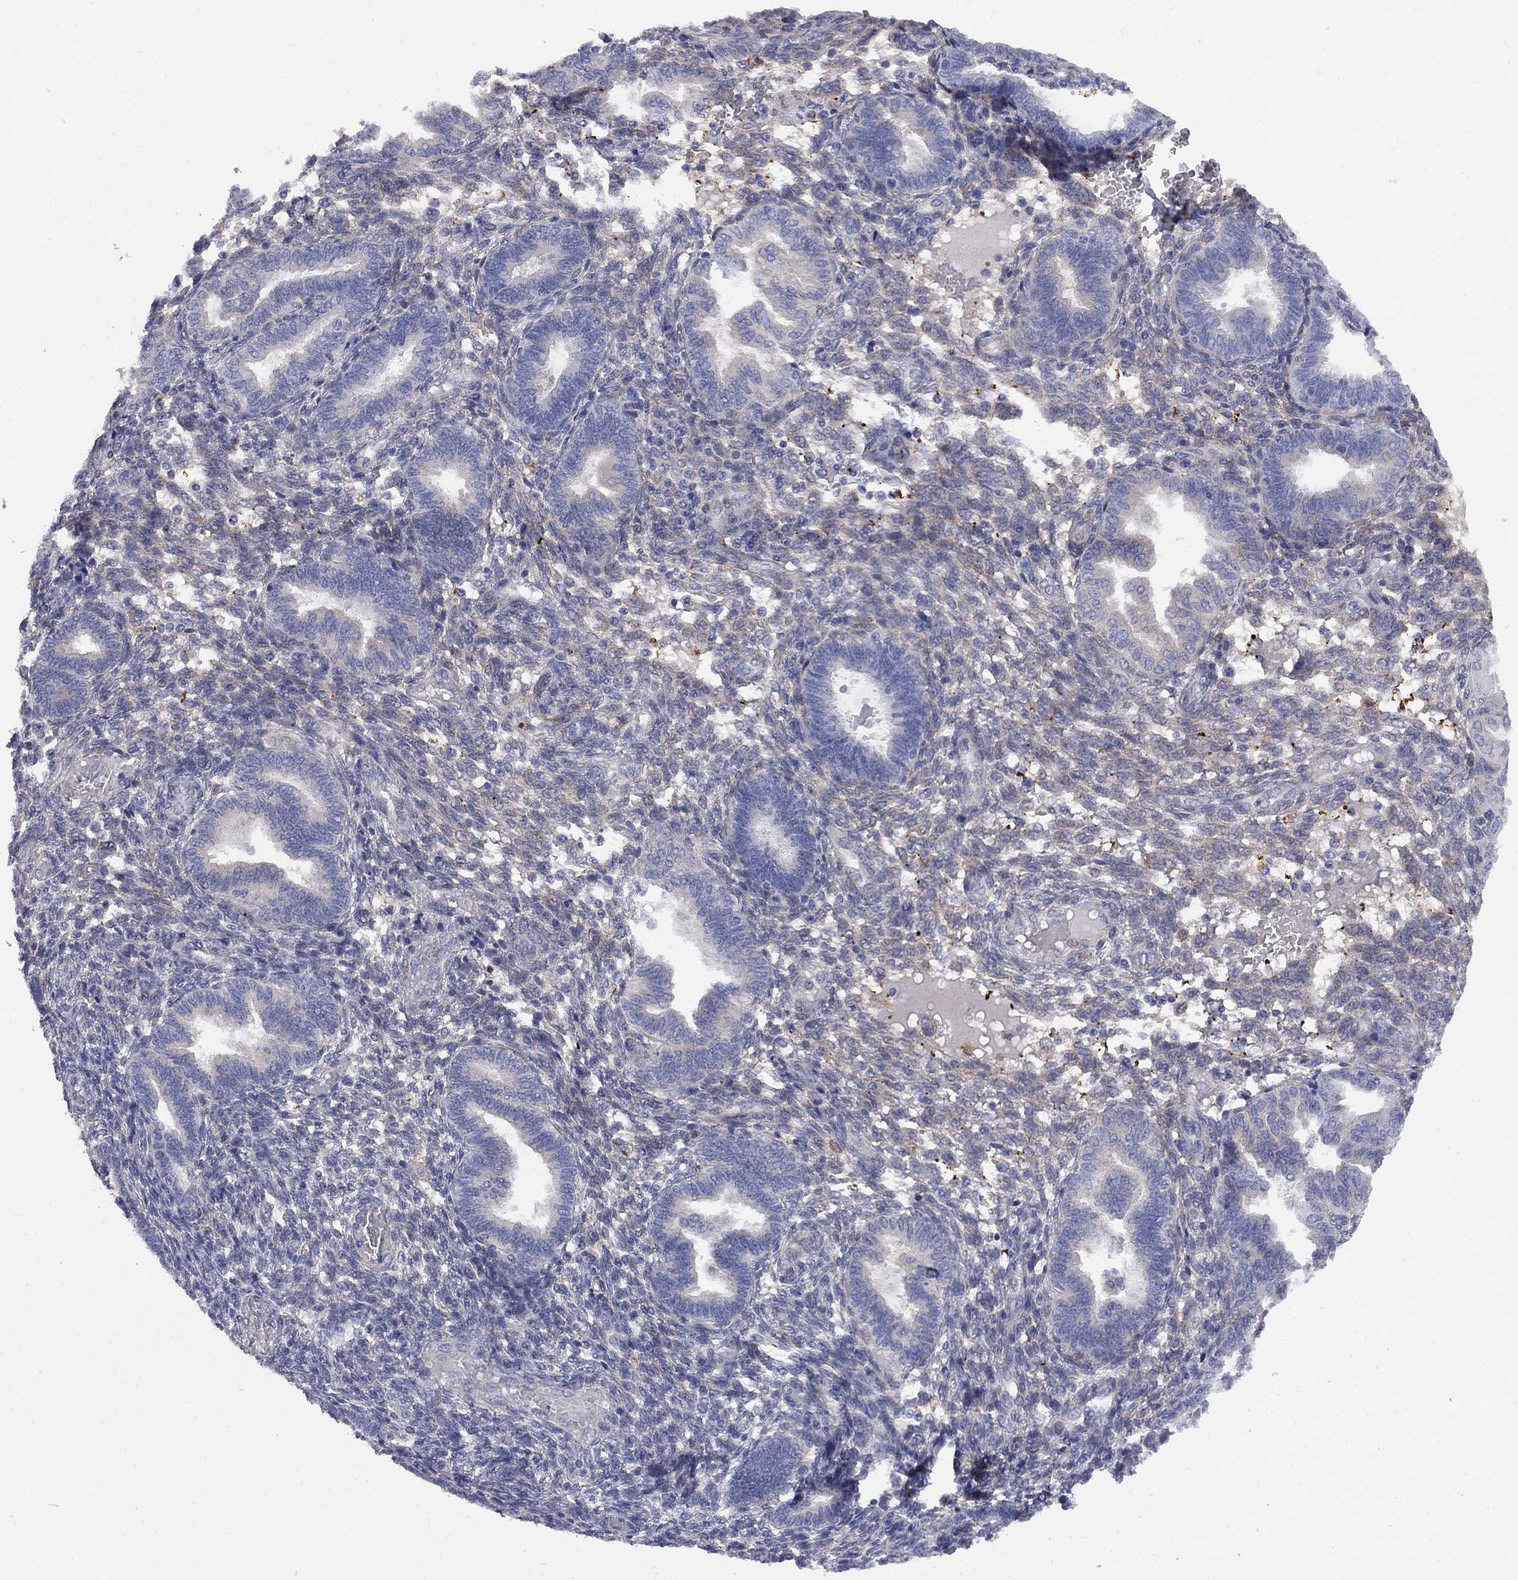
{"staining": {"intensity": "negative", "quantity": "none", "location": "none"}, "tissue": "endometrium", "cell_type": "Cells in endometrial stroma", "image_type": "normal", "snomed": [{"axis": "morphology", "description": "Normal tissue, NOS"}, {"axis": "topography", "description": "Endometrium"}], "caption": "A high-resolution image shows immunohistochemistry staining of unremarkable endometrium, which shows no significant staining in cells in endometrial stroma.", "gene": "MTHFR", "patient": {"sex": "female", "age": 42}}